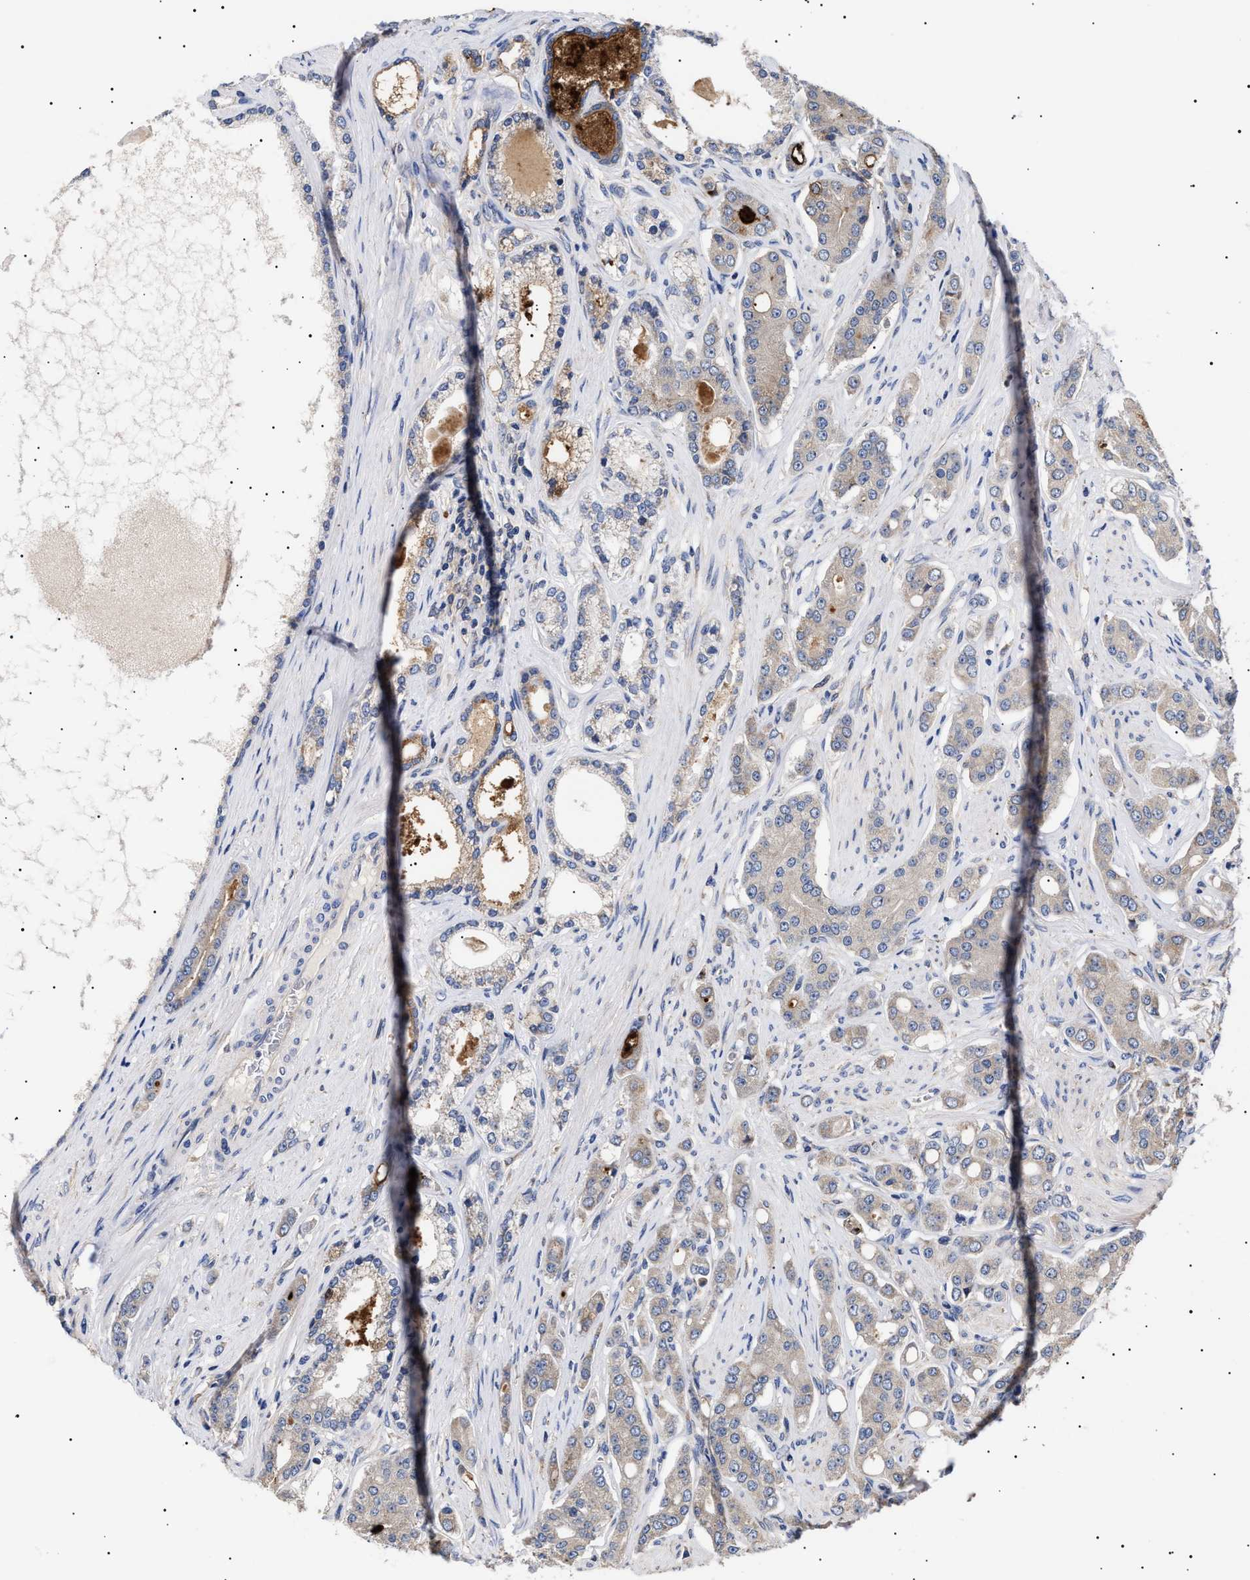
{"staining": {"intensity": "negative", "quantity": "none", "location": "none"}, "tissue": "prostate cancer", "cell_type": "Tumor cells", "image_type": "cancer", "snomed": [{"axis": "morphology", "description": "Adenocarcinoma, High grade"}, {"axis": "topography", "description": "Prostate"}], "caption": "Tumor cells show no significant protein positivity in prostate adenocarcinoma (high-grade). The staining was performed using DAB to visualize the protein expression in brown, while the nuclei were stained in blue with hematoxylin (Magnification: 20x).", "gene": "KRBA1", "patient": {"sex": "male", "age": 71}}